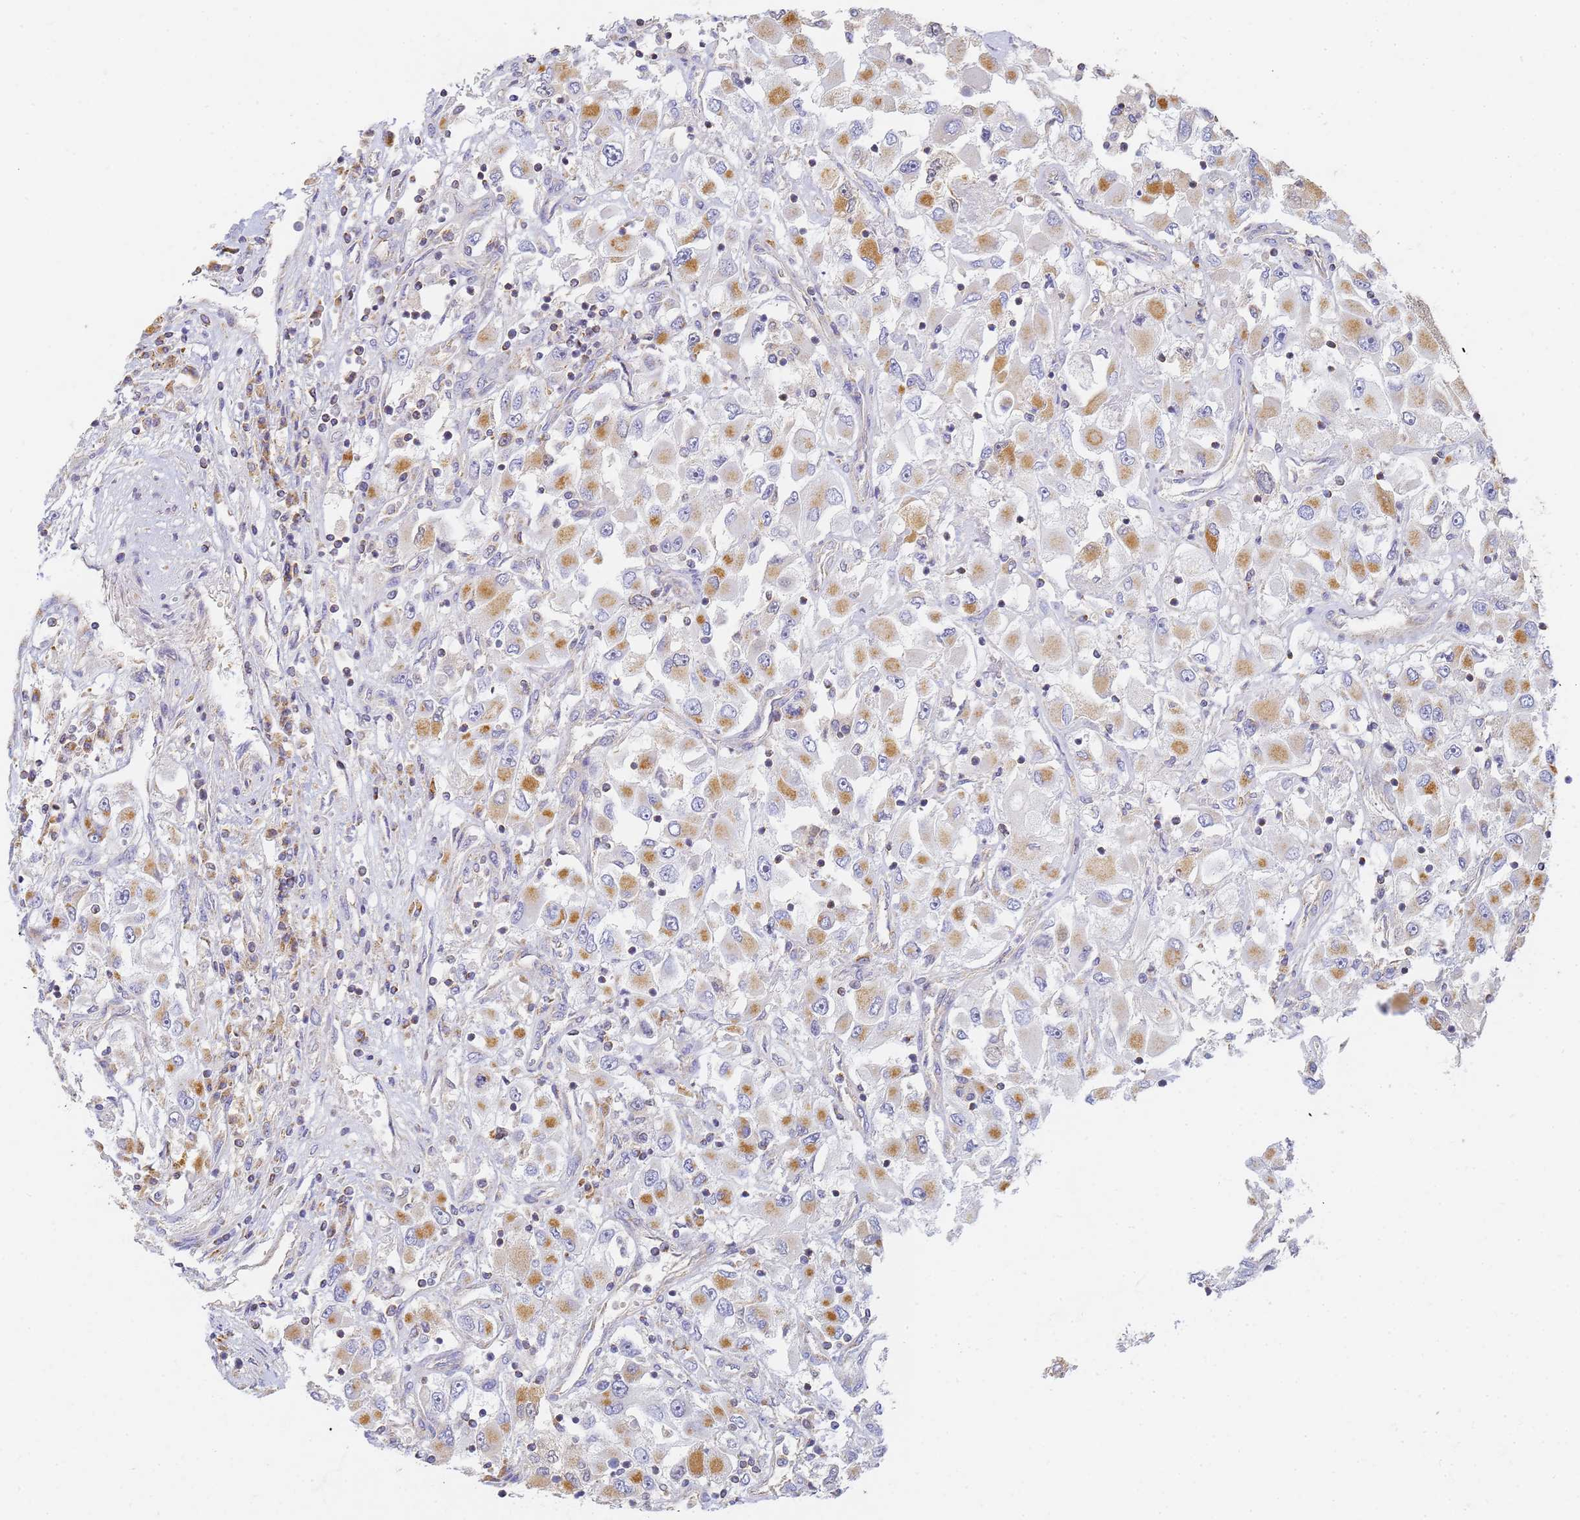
{"staining": {"intensity": "moderate", "quantity": "25%-75%", "location": "cytoplasmic/membranous"}, "tissue": "renal cancer", "cell_type": "Tumor cells", "image_type": "cancer", "snomed": [{"axis": "morphology", "description": "Adenocarcinoma, NOS"}, {"axis": "topography", "description": "Kidney"}], "caption": "IHC image of human renal cancer stained for a protein (brown), which exhibits medium levels of moderate cytoplasmic/membranous expression in approximately 25%-75% of tumor cells.", "gene": "UTP23", "patient": {"sex": "female", "age": 52}}